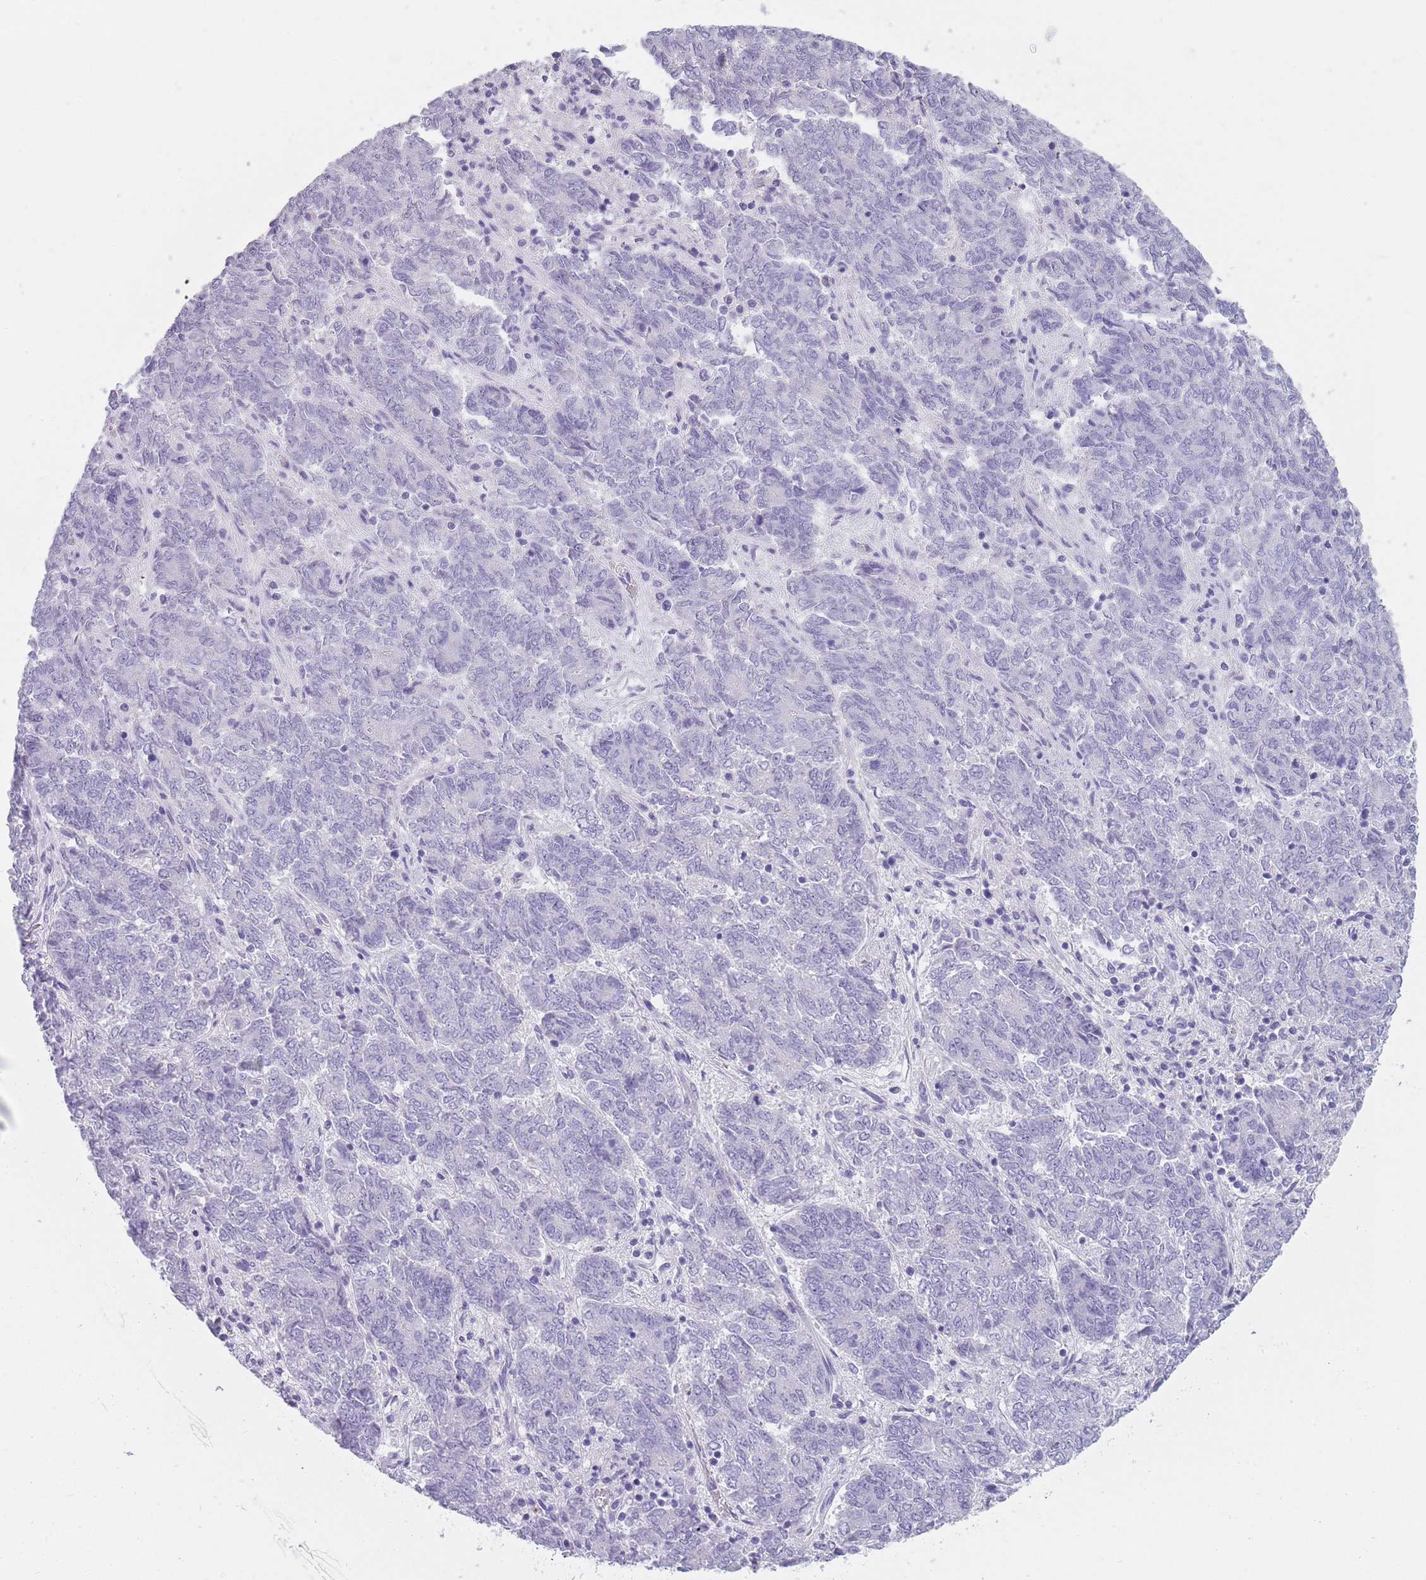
{"staining": {"intensity": "negative", "quantity": "none", "location": "none"}, "tissue": "endometrial cancer", "cell_type": "Tumor cells", "image_type": "cancer", "snomed": [{"axis": "morphology", "description": "Adenocarcinoma, NOS"}, {"axis": "topography", "description": "Endometrium"}], "caption": "Adenocarcinoma (endometrial) stained for a protein using immunohistochemistry shows no staining tumor cells.", "gene": "TCP11", "patient": {"sex": "female", "age": 80}}